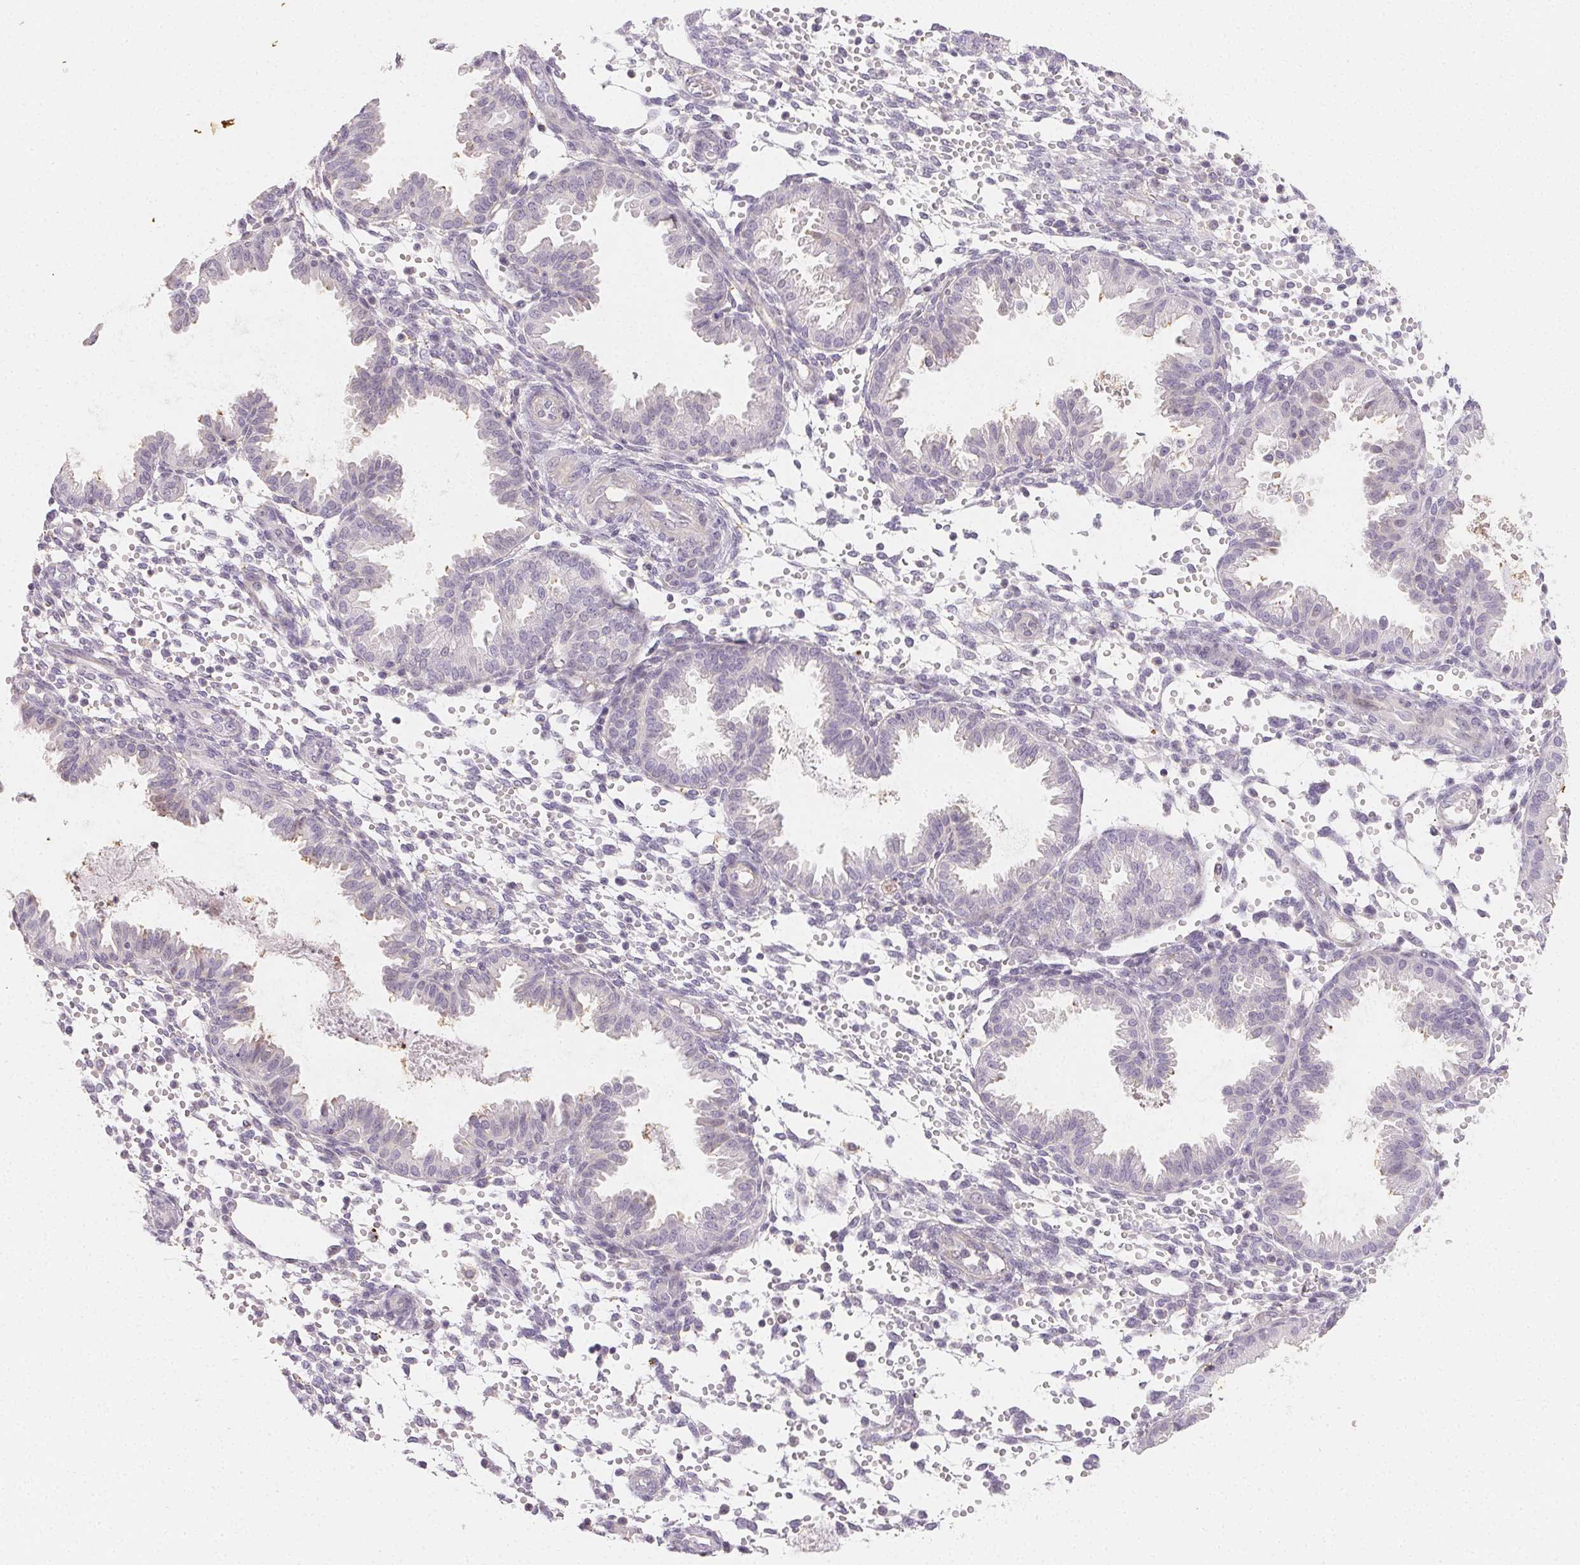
{"staining": {"intensity": "negative", "quantity": "none", "location": "none"}, "tissue": "endometrium", "cell_type": "Cells in endometrial stroma", "image_type": "normal", "snomed": [{"axis": "morphology", "description": "Normal tissue, NOS"}, {"axis": "topography", "description": "Endometrium"}], "caption": "High power microscopy histopathology image of an immunohistochemistry (IHC) photomicrograph of benign endometrium, revealing no significant staining in cells in endometrial stroma.", "gene": "LRRC23", "patient": {"sex": "female", "age": 33}}